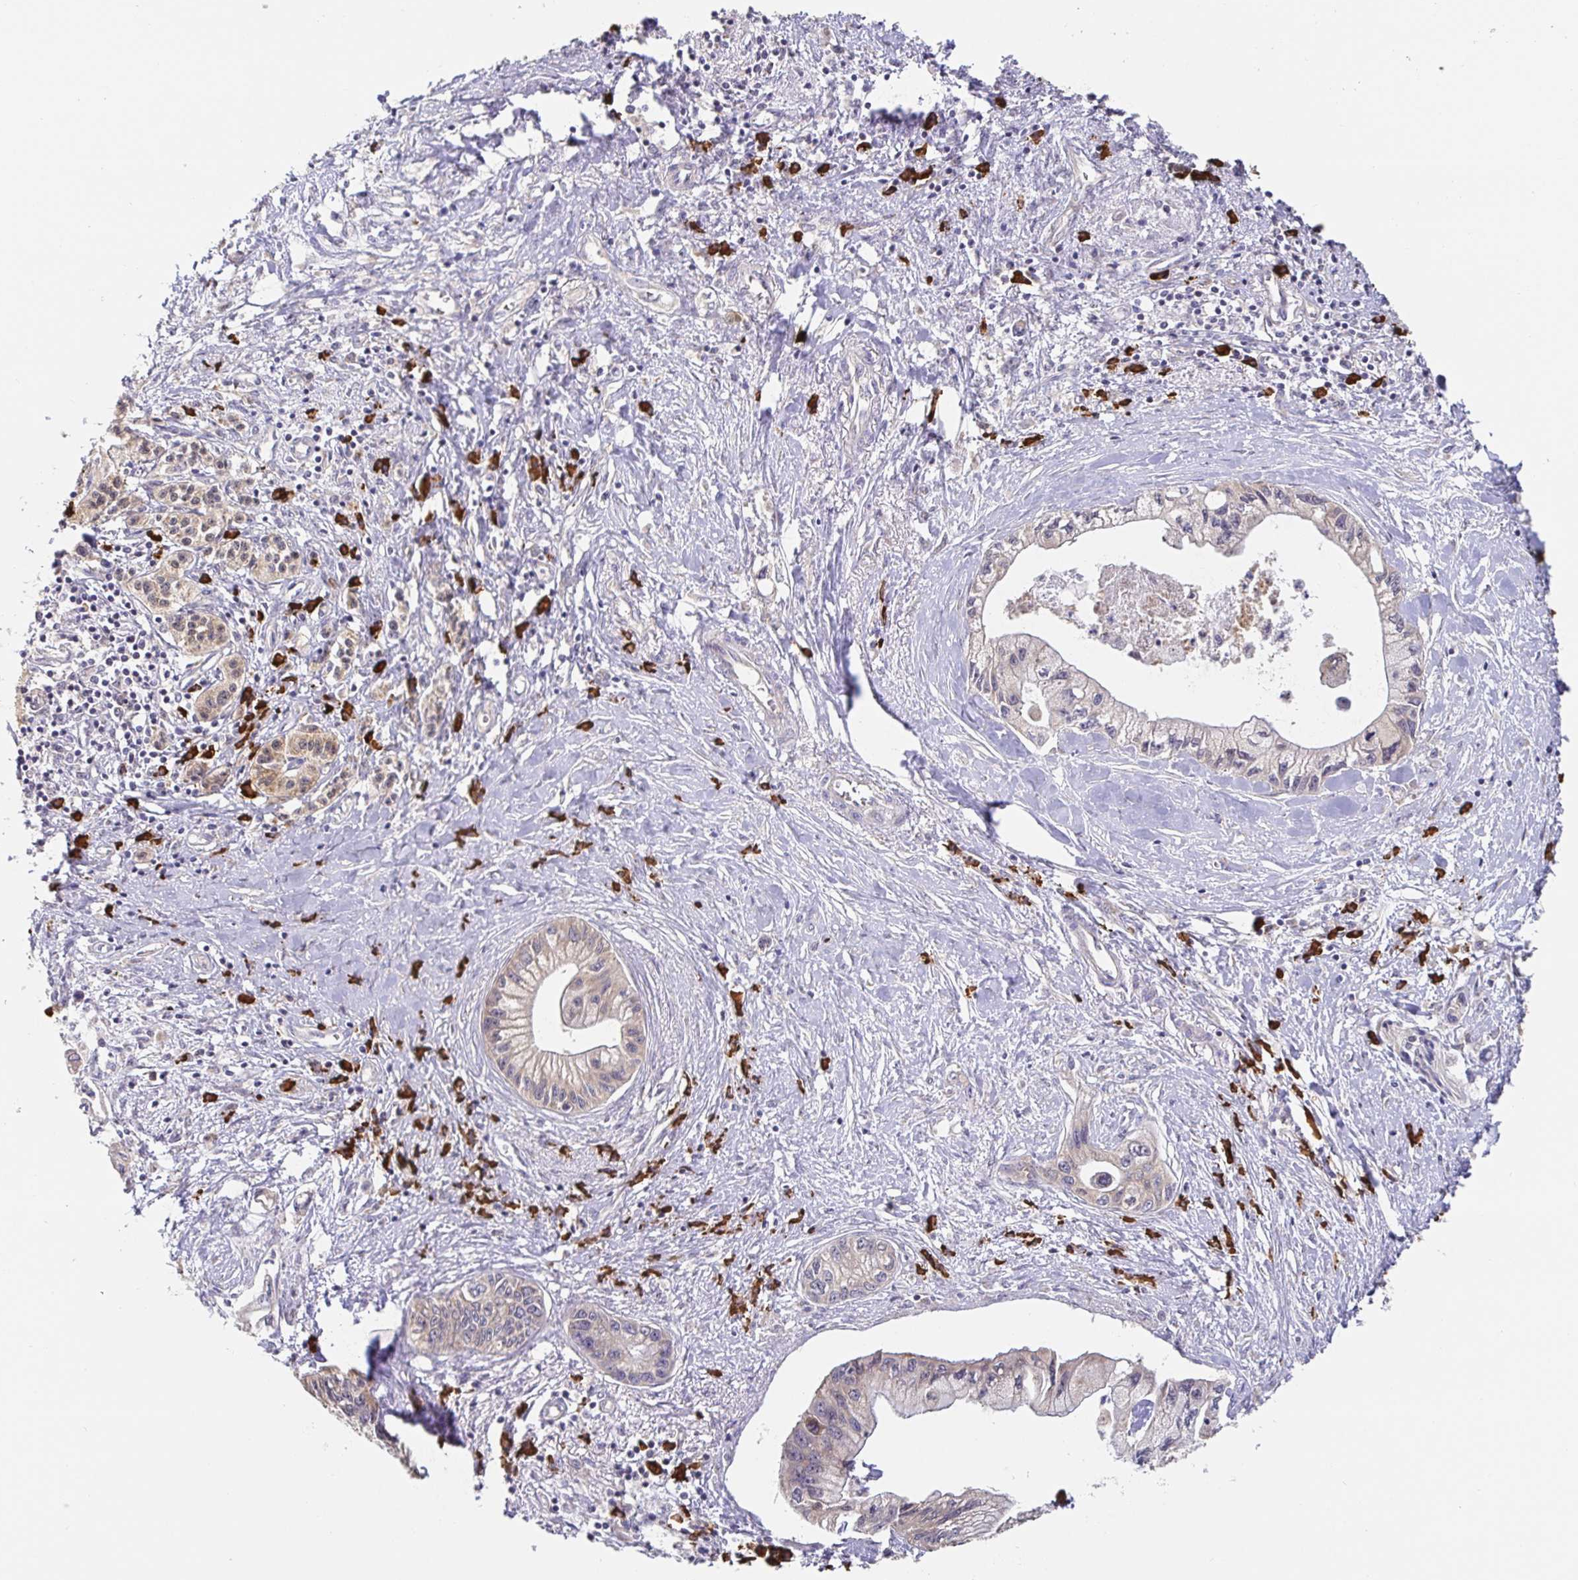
{"staining": {"intensity": "negative", "quantity": "none", "location": "none"}, "tissue": "pancreatic cancer", "cell_type": "Tumor cells", "image_type": "cancer", "snomed": [{"axis": "morphology", "description": "Adenocarcinoma, NOS"}, {"axis": "topography", "description": "Pancreas"}], "caption": "There is no significant staining in tumor cells of pancreatic cancer. (DAB immunohistochemistry (IHC), high magnification).", "gene": "HAGH", "patient": {"sex": "male", "age": 61}}